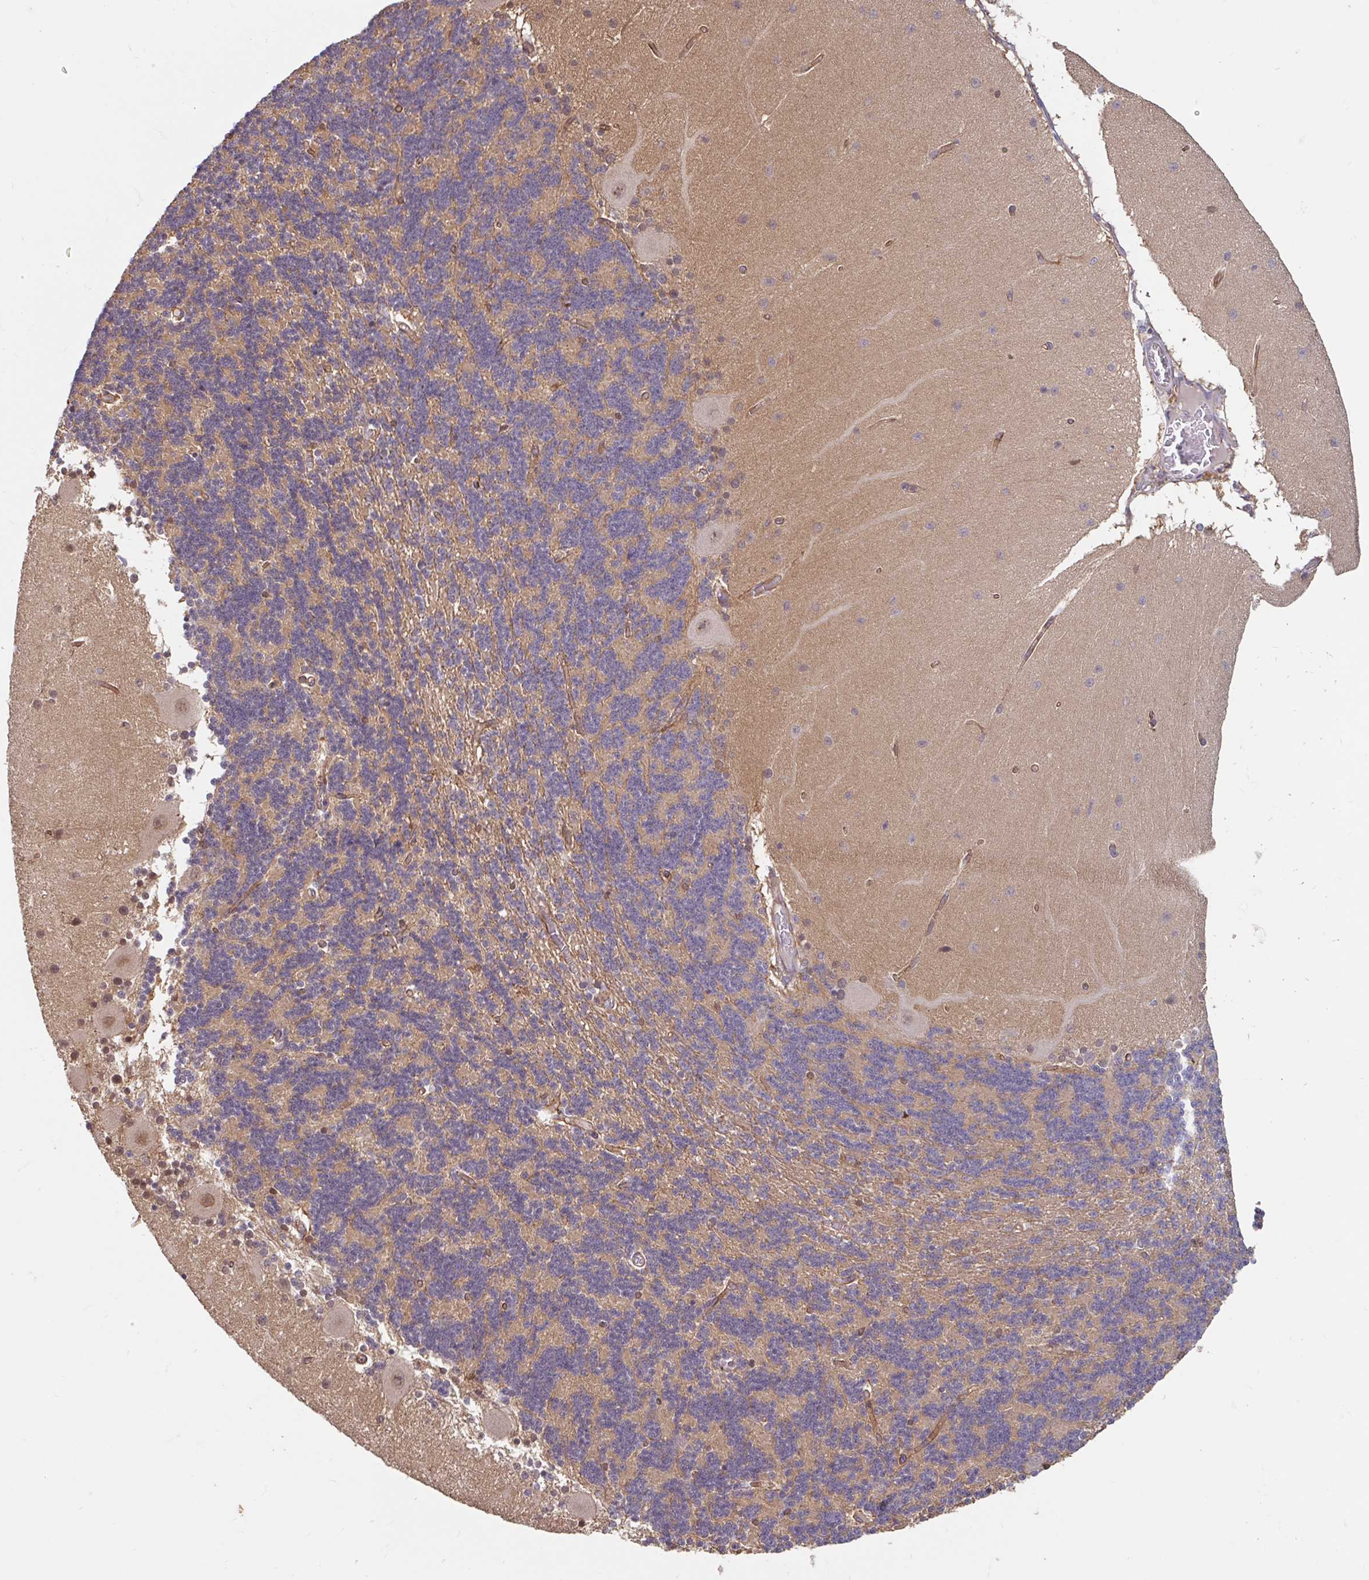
{"staining": {"intensity": "weak", "quantity": ">75%", "location": "cytoplasmic/membranous"}, "tissue": "cerebellum", "cell_type": "Cells in granular layer", "image_type": "normal", "snomed": [{"axis": "morphology", "description": "Normal tissue, NOS"}, {"axis": "topography", "description": "Cerebellum"}], "caption": "Weak cytoplasmic/membranous protein expression is identified in approximately >75% of cells in granular layer in cerebellum. (Brightfield microscopy of DAB IHC at high magnification).", "gene": "STYXL1", "patient": {"sex": "female", "age": 54}}